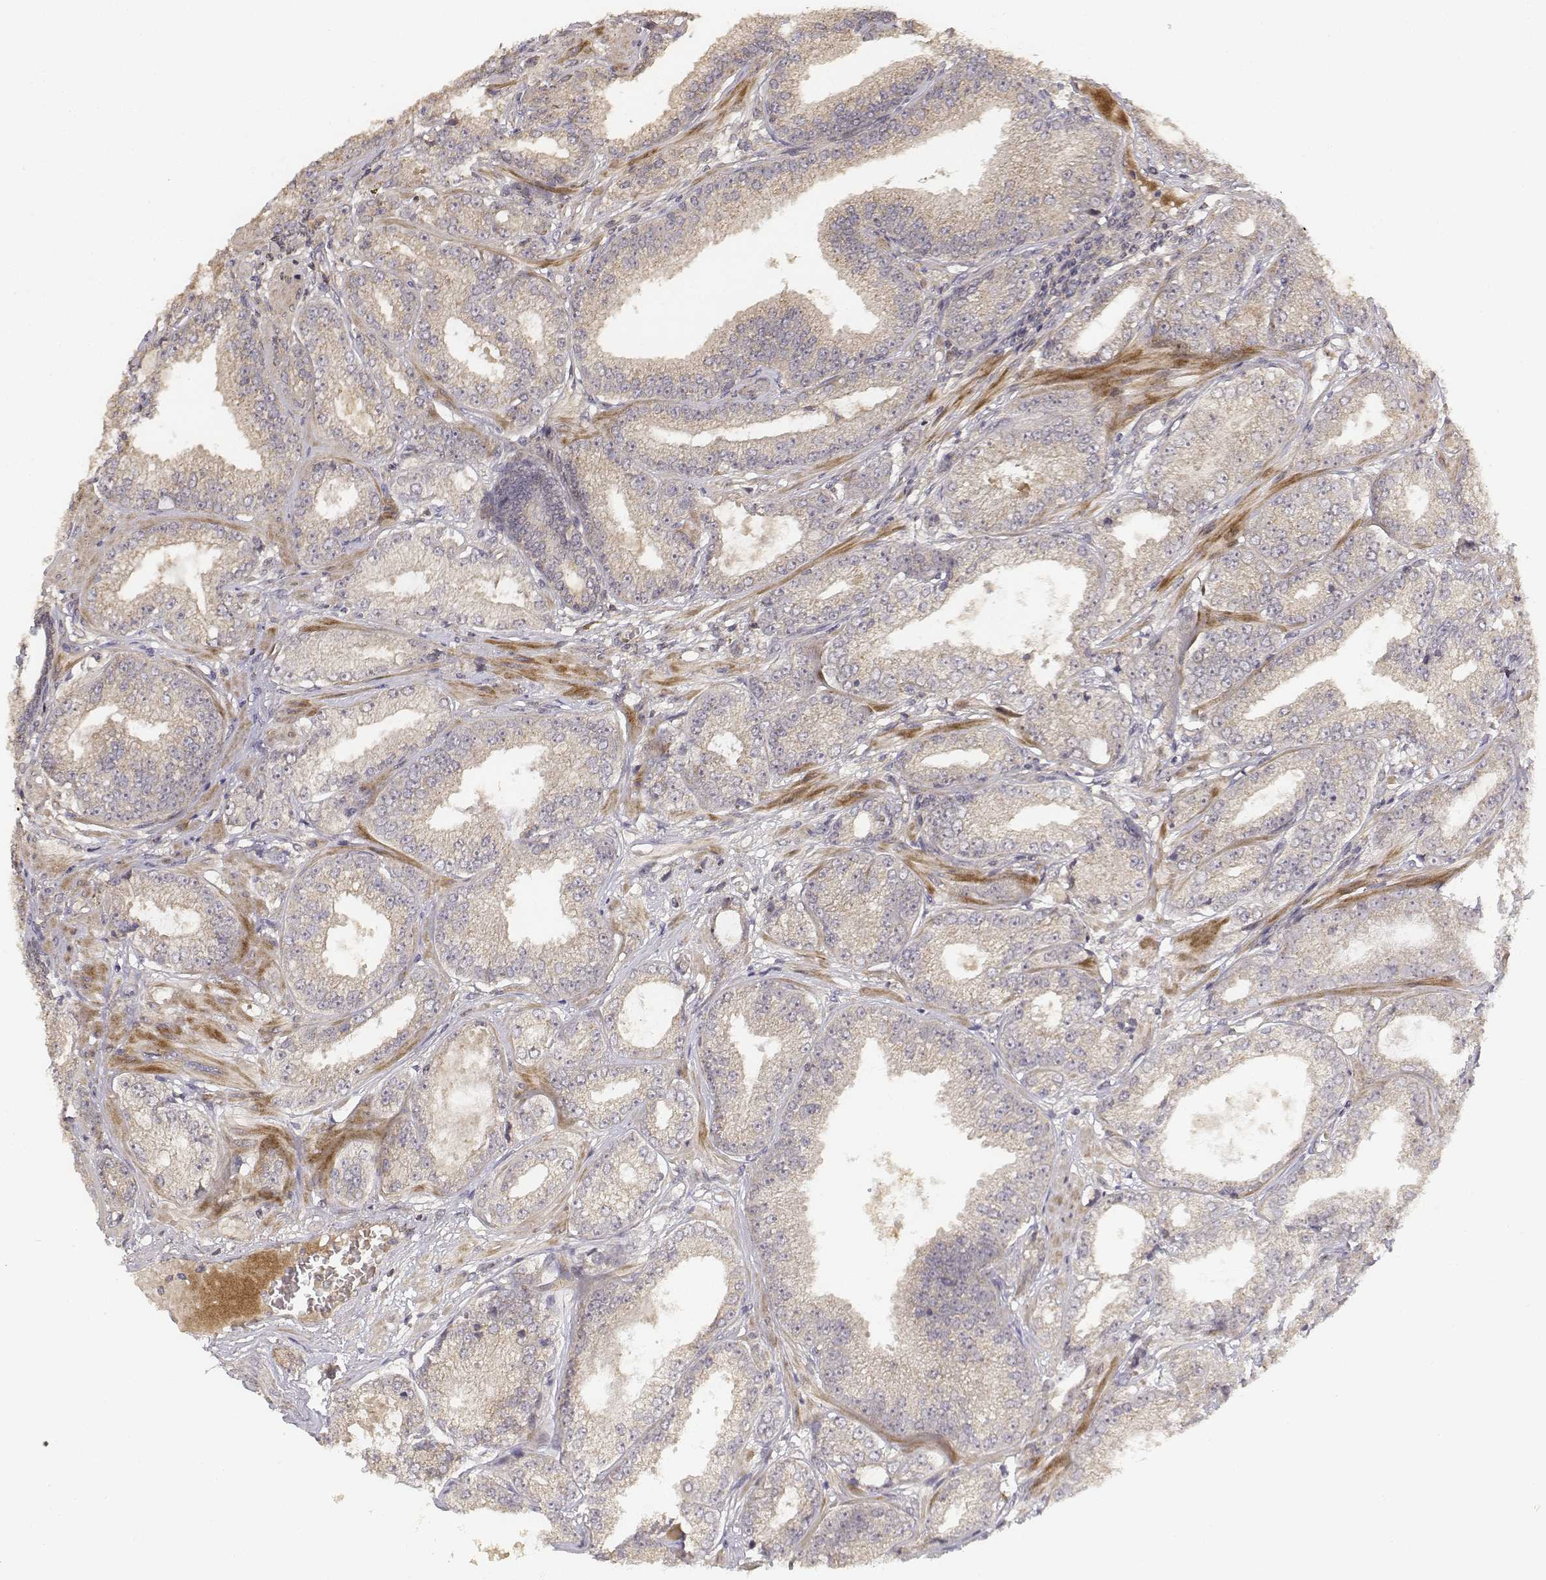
{"staining": {"intensity": "negative", "quantity": "none", "location": "none"}, "tissue": "prostate cancer", "cell_type": "Tumor cells", "image_type": "cancer", "snomed": [{"axis": "morphology", "description": "Adenocarcinoma, NOS"}, {"axis": "topography", "description": "Prostate"}], "caption": "Prostate adenocarcinoma was stained to show a protein in brown. There is no significant staining in tumor cells.", "gene": "FBXO21", "patient": {"sex": "male", "age": 64}}